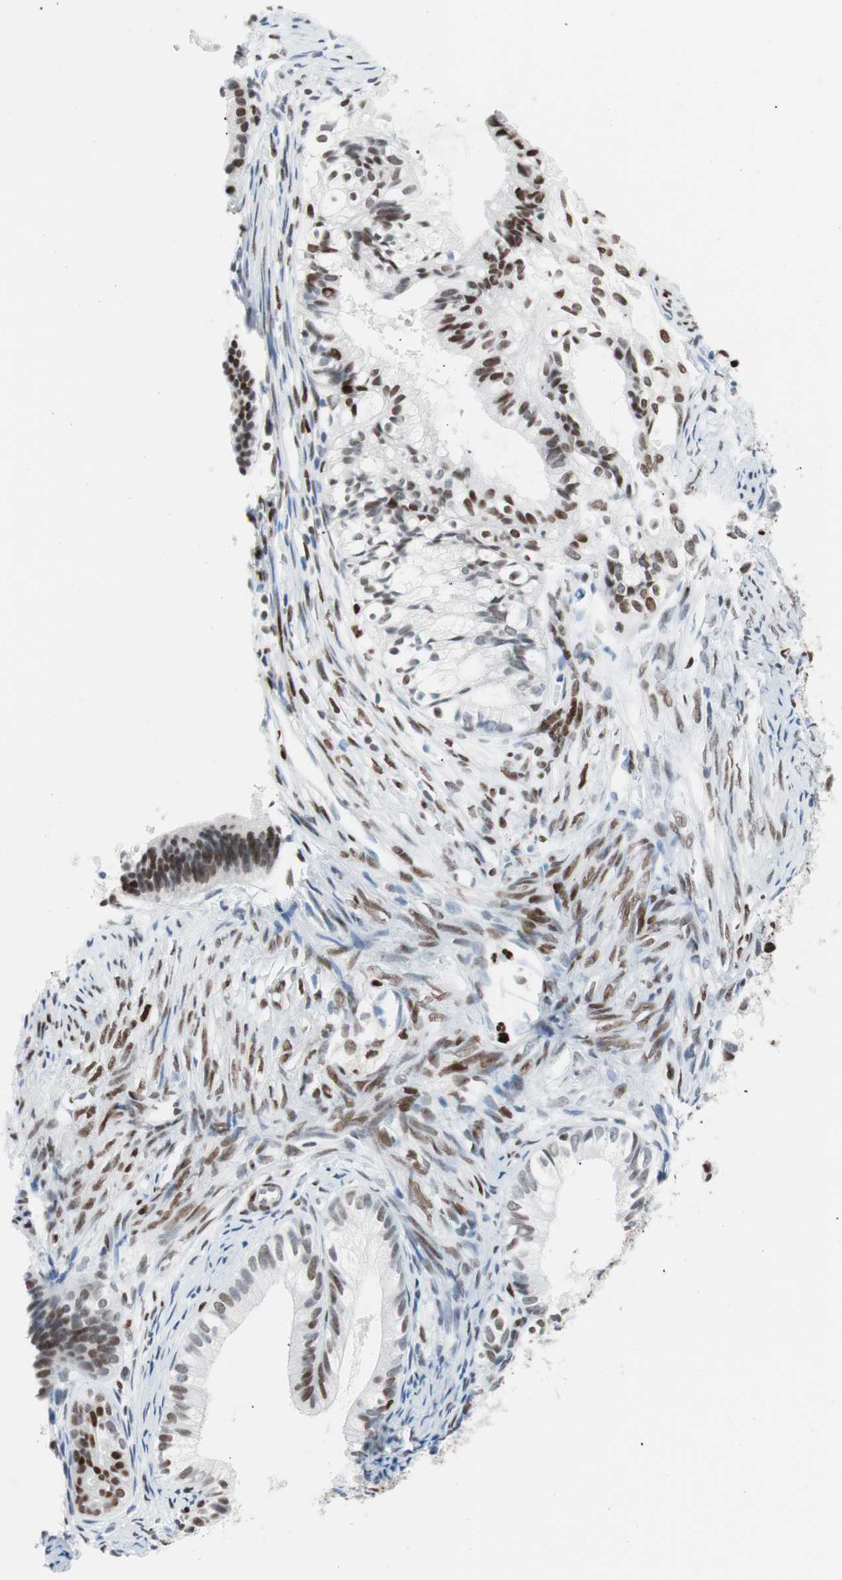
{"staining": {"intensity": "moderate", "quantity": ">75%", "location": "nuclear"}, "tissue": "cervical cancer", "cell_type": "Tumor cells", "image_type": "cancer", "snomed": [{"axis": "morphology", "description": "Normal tissue, NOS"}, {"axis": "morphology", "description": "Adenocarcinoma, NOS"}, {"axis": "topography", "description": "Cervix"}, {"axis": "topography", "description": "Endometrium"}], "caption": "Immunohistochemistry (DAB) staining of human cervical adenocarcinoma demonstrates moderate nuclear protein positivity in about >75% of tumor cells.", "gene": "CEBPB", "patient": {"sex": "female", "age": 86}}